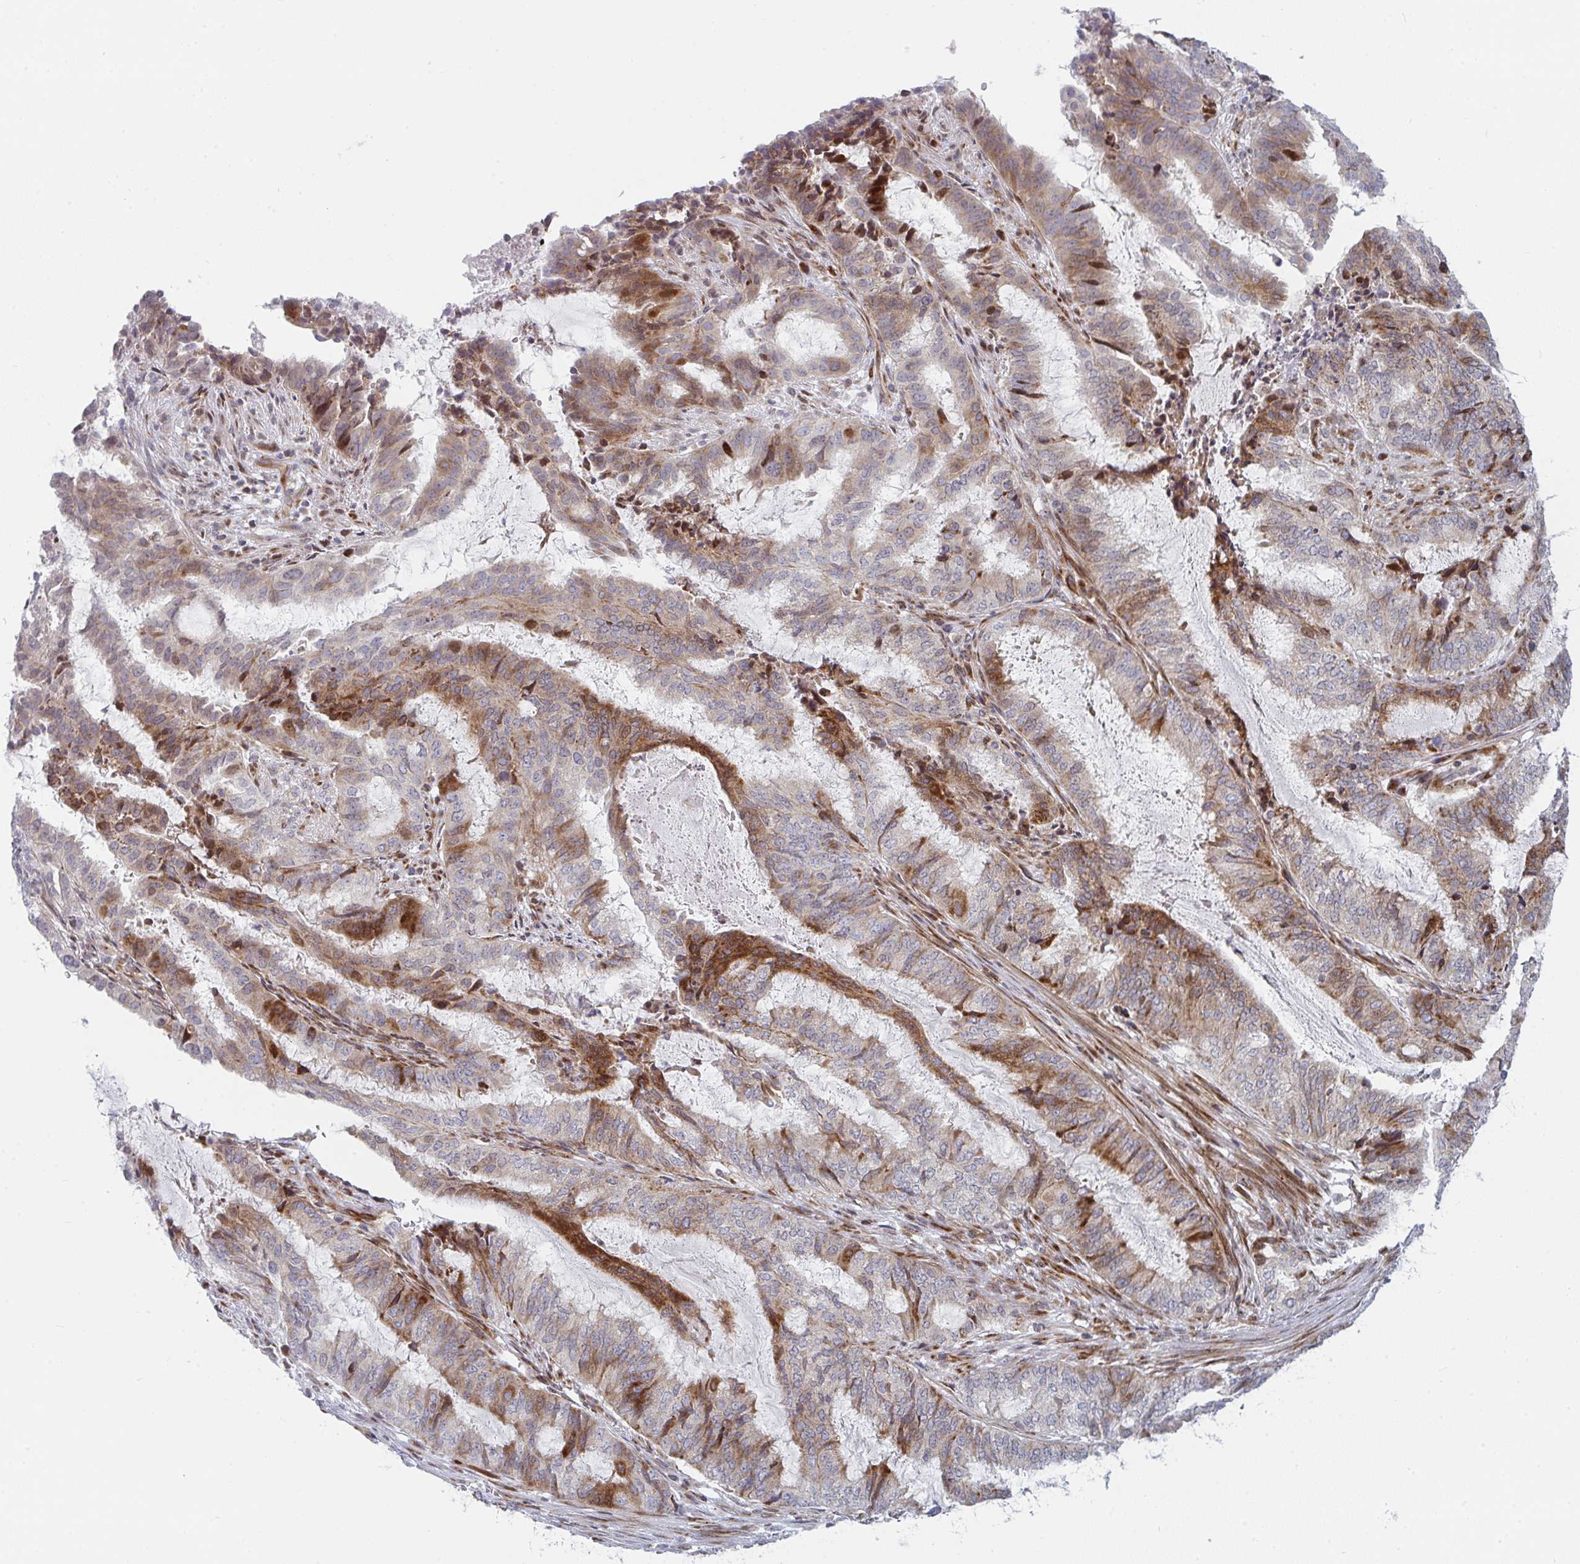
{"staining": {"intensity": "moderate", "quantity": "25%-75%", "location": "cytoplasmic/membranous,nuclear"}, "tissue": "endometrial cancer", "cell_type": "Tumor cells", "image_type": "cancer", "snomed": [{"axis": "morphology", "description": "Adenocarcinoma, NOS"}, {"axis": "topography", "description": "Endometrium"}], "caption": "This micrograph shows adenocarcinoma (endometrial) stained with immunohistochemistry (IHC) to label a protein in brown. The cytoplasmic/membranous and nuclear of tumor cells show moderate positivity for the protein. Nuclei are counter-stained blue.", "gene": "PRKCH", "patient": {"sex": "female", "age": 51}}